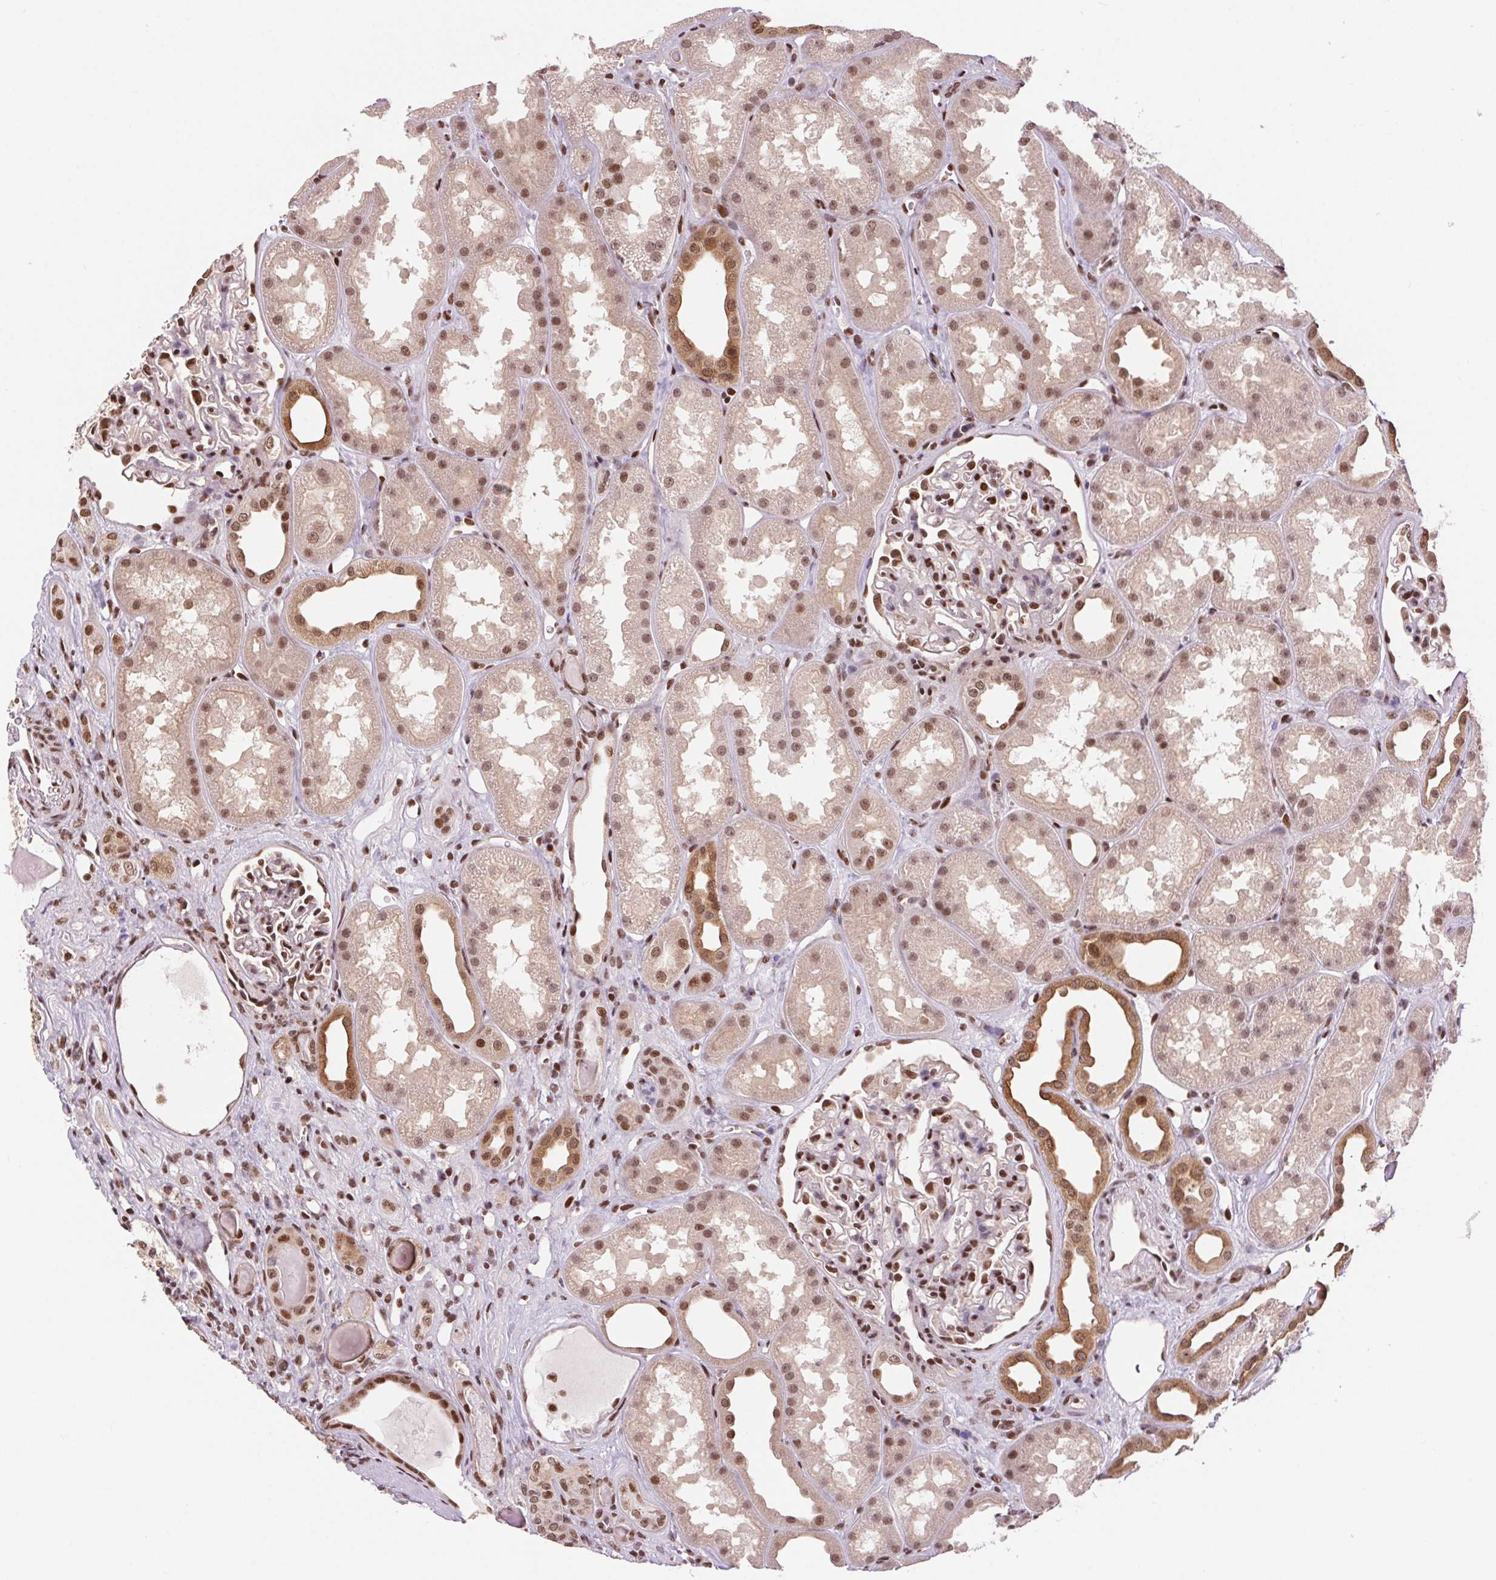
{"staining": {"intensity": "moderate", "quantity": ">75%", "location": "nuclear"}, "tissue": "kidney", "cell_type": "Cells in glomeruli", "image_type": "normal", "snomed": [{"axis": "morphology", "description": "Normal tissue, NOS"}, {"axis": "topography", "description": "Kidney"}], "caption": "Cells in glomeruli display medium levels of moderate nuclear expression in about >75% of cells in unremarkable human kidney. The staining is performed using DAB brown chromogen to label protein expression. The nuclei are counter-stained blue using hematoxylin.", "gene": "RAD23A", "patient": {"sex": "male", "age": 61}}